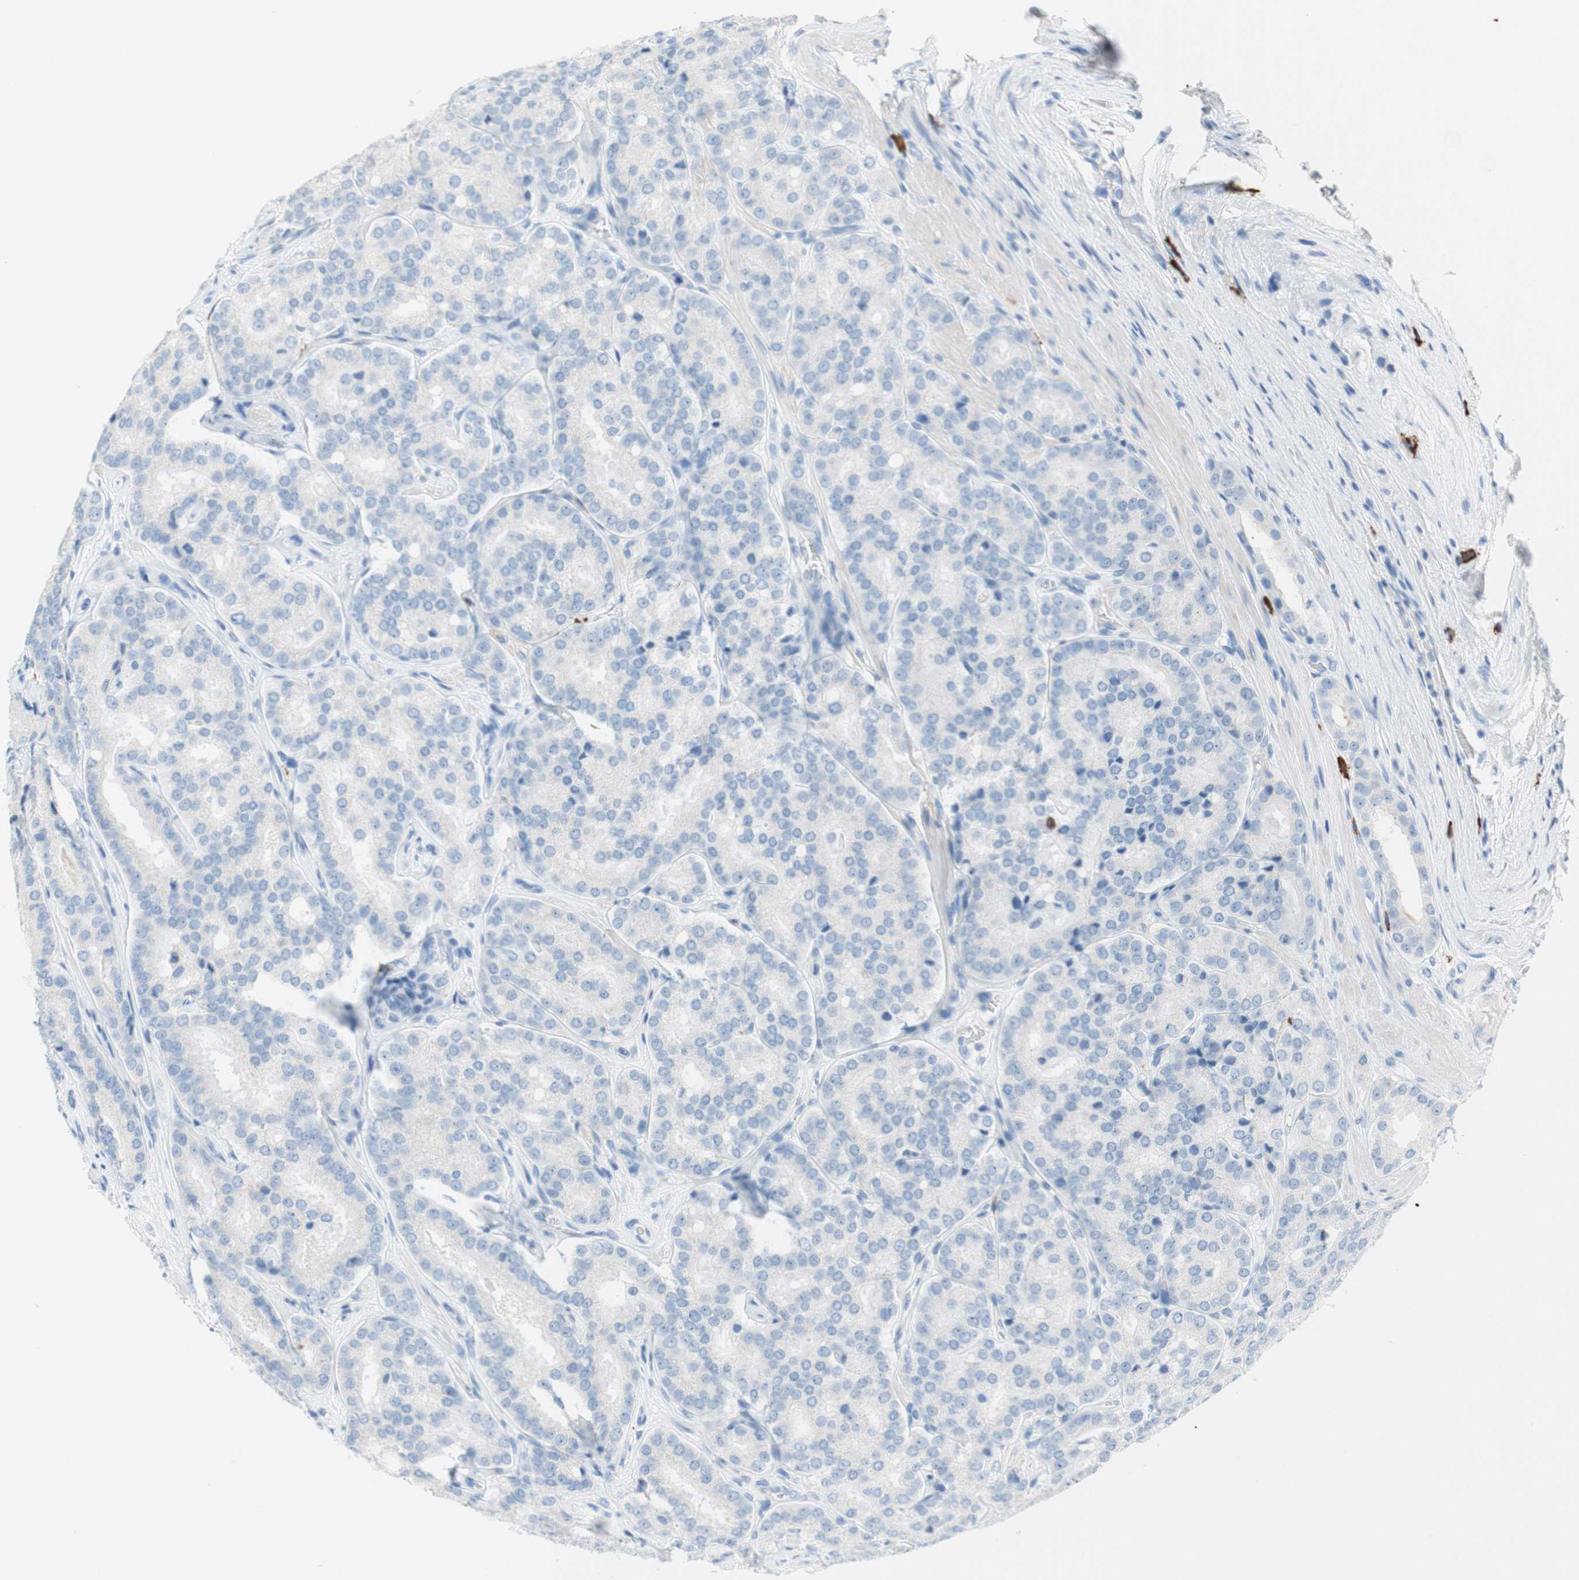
{"staining": {"intensity": "negative", "quantity": "none", "location": "none"}, "tissue": "prostate cancer", "cell_type": "Tumor cells", "image_type": "cancer", "snomed": [{"axis": "morphology", "description": "Adenocarcinoma, High grade"}, {"axis": "topography", "description": "Prostate"}], "caption": "DAB immunohistochemical staining of human prostate cancer reveals no significant staining in tumor cells.", "gene": "CEACAM1", "patient": {"sex": "male", "age": 65}}